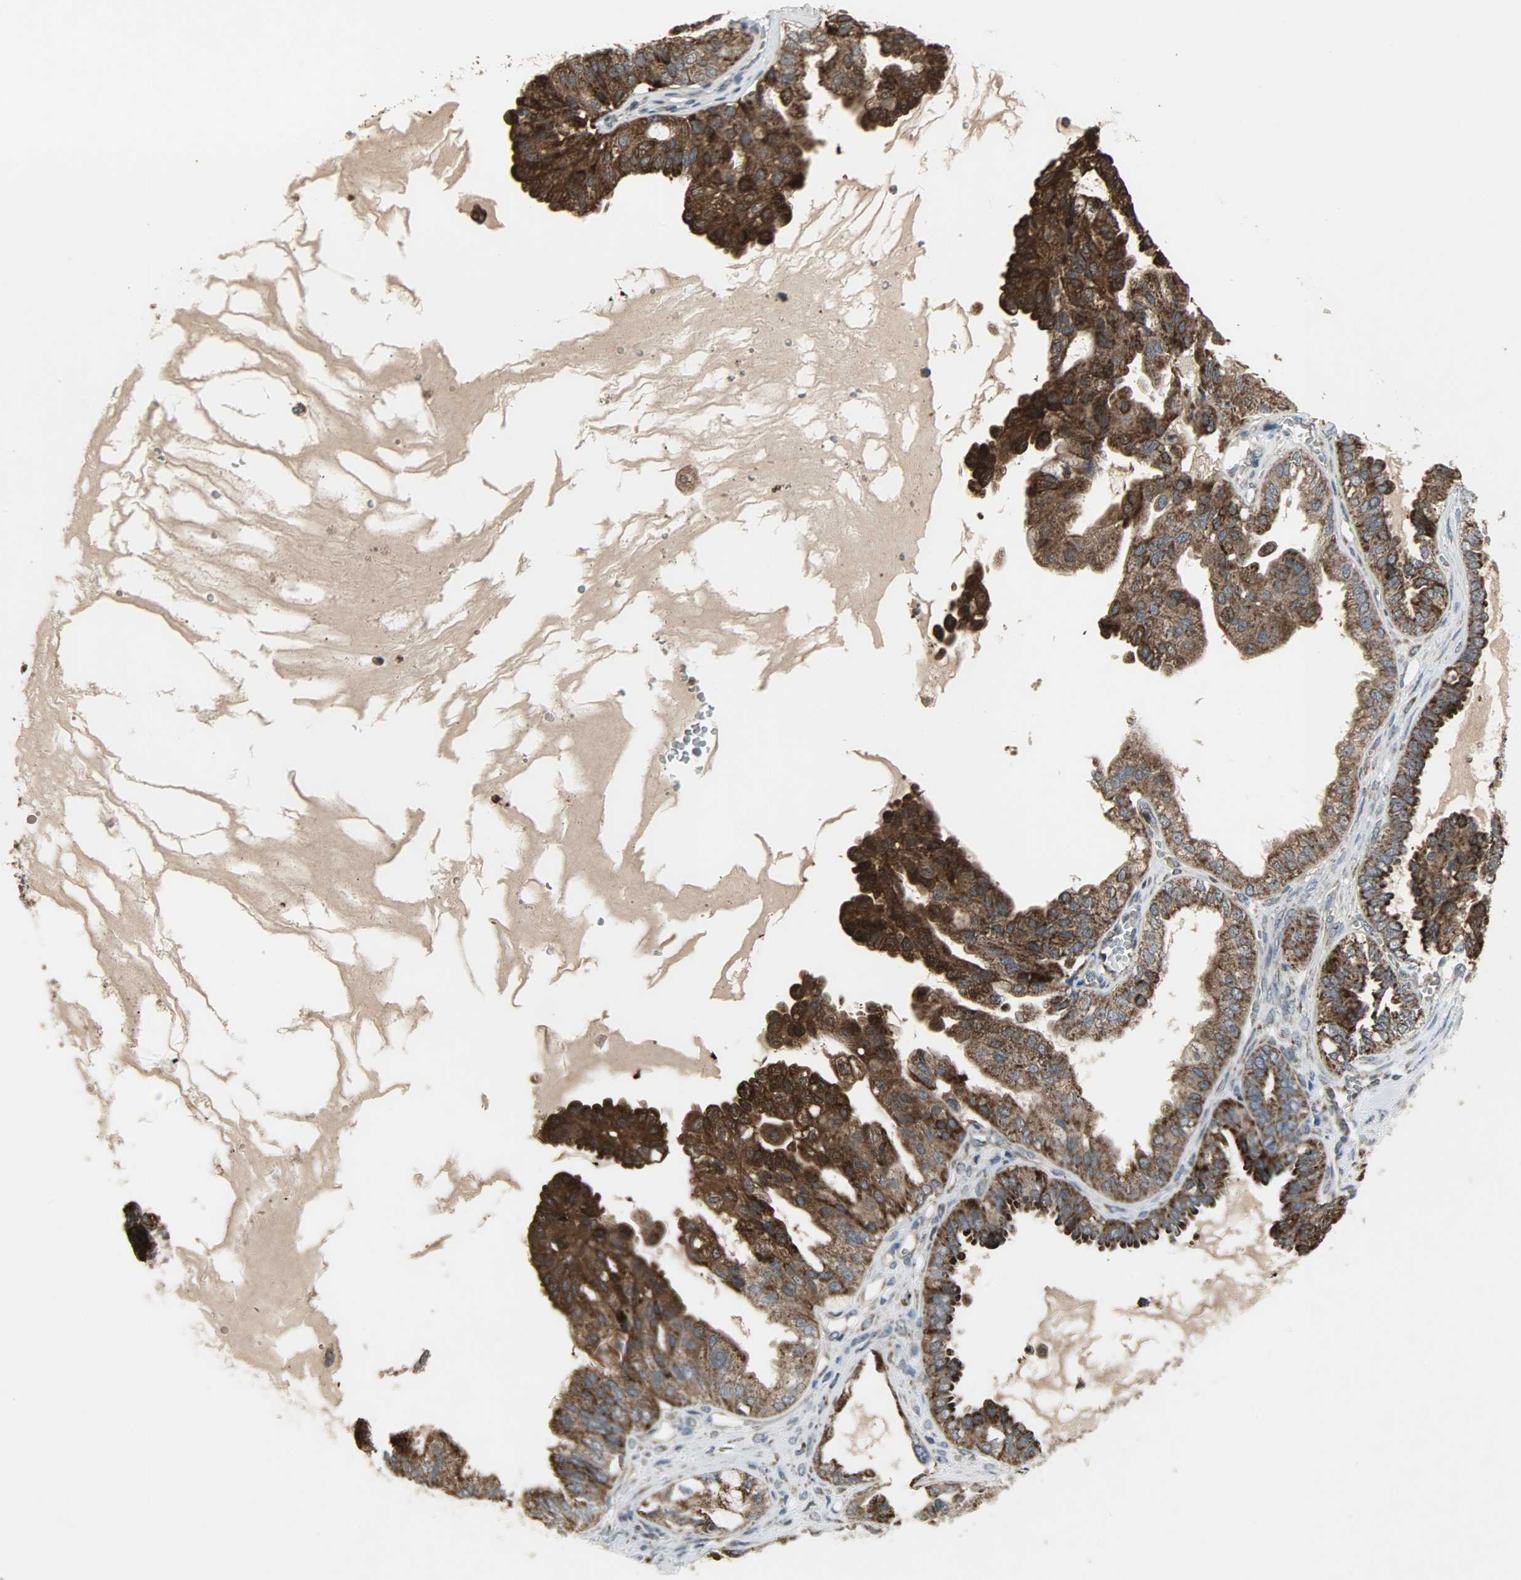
{"staining": {"intensity": "strong", "quantity": ">75%", "location": "cytoplasmic/membranous"}, "tissue": "ovarian cancer", "cell_type": "Tumor cells", "image_type": "cancer", "snomed": [{"axis": "morphology", "description": "Carcinoma, NOS"}, {"axis": "morphology", "description": "Carcinoma, endometroid"}, {"axis": "topography", "description": "Ovary"}], "caption": "This is a histology image of IHC staining of ovarian cancer, which shows strong staining in the cytoplasmic/membranous of tumor cells.", "gene": "AMT", "patient": {"sex": "female", "age": 50}}